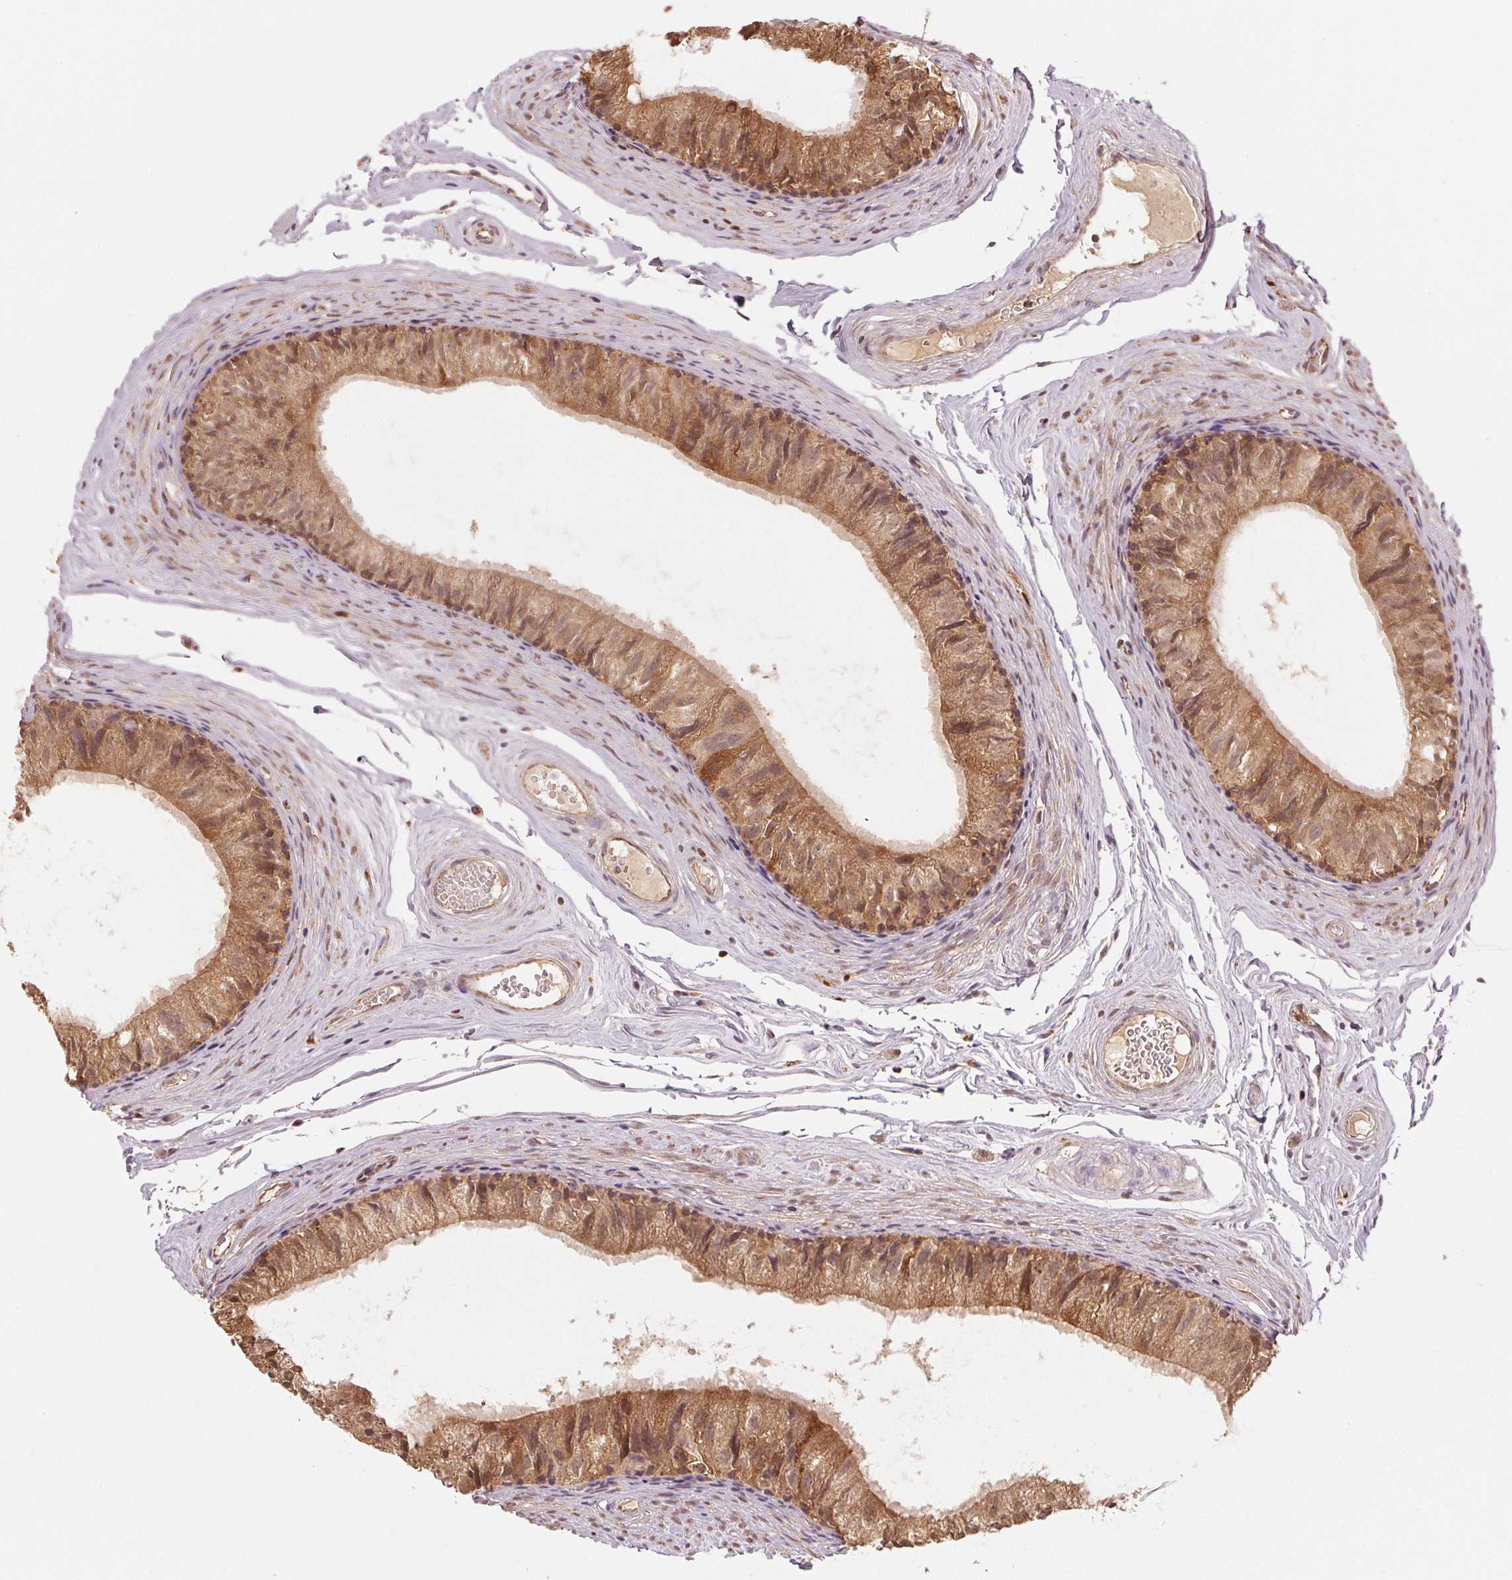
{"staining": {"intensity": "moderate", "quantity": ">75%", "location": "cytoplasmic/membranous"}, "tissue": "epididymis", "cell_type": "Glandular cells", "image_type": "normal", "snomed": [{"axis": "morphology", "description": "Normal tissue, NOS"}, {"axis": "topography", "description": "Epididymis"}], "caption": "About >75% of glandular cells in benign human epididymis exhibit moderate cytoplasmic/membranous protein staining as visualized by brown immunohistochemical staining.", "gene": "ARHGAP6", "patient": {"sex": "male", "age": 45}}